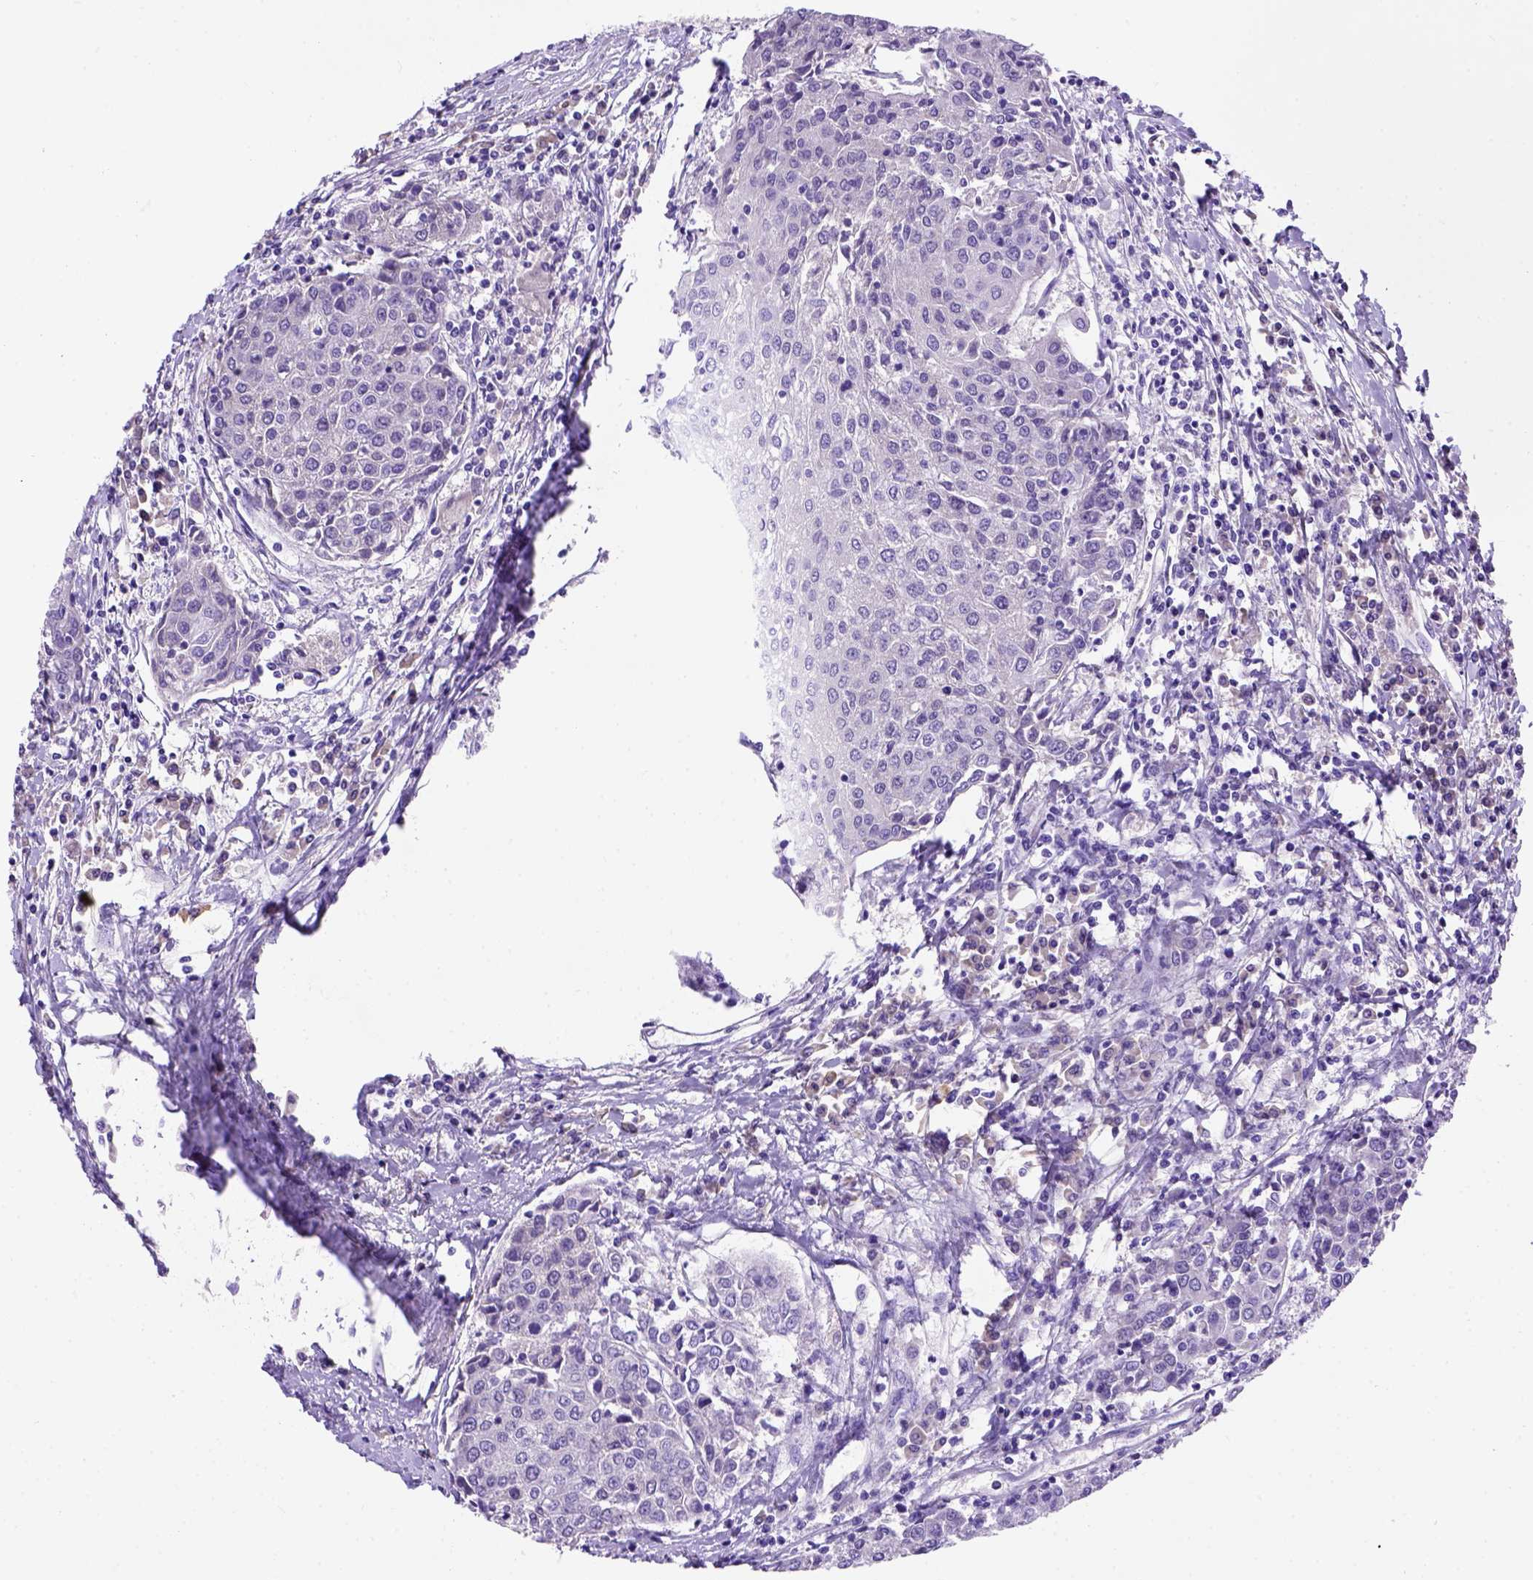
{"staining": {"intensity": "negative", "quantity": "none", "location": "none"}, "tissue": "urothelial cancer", "cell_type": "Tumor cells", "image_type": "cancer", "snomed": [{"axis": "morphology", "description": "Urothelial carcinoma, High grade"}, {"axis": "topography", "description": "Urinary bladder"}], "caption": "A photomicrograph of human urothelial carcinoma (high-grade) is negative for staining in tumor cells. (DAB immunohistochemistry, high magnification).", "gene": "FAM81B", "patient": {"sex": "female", "age": 85}}